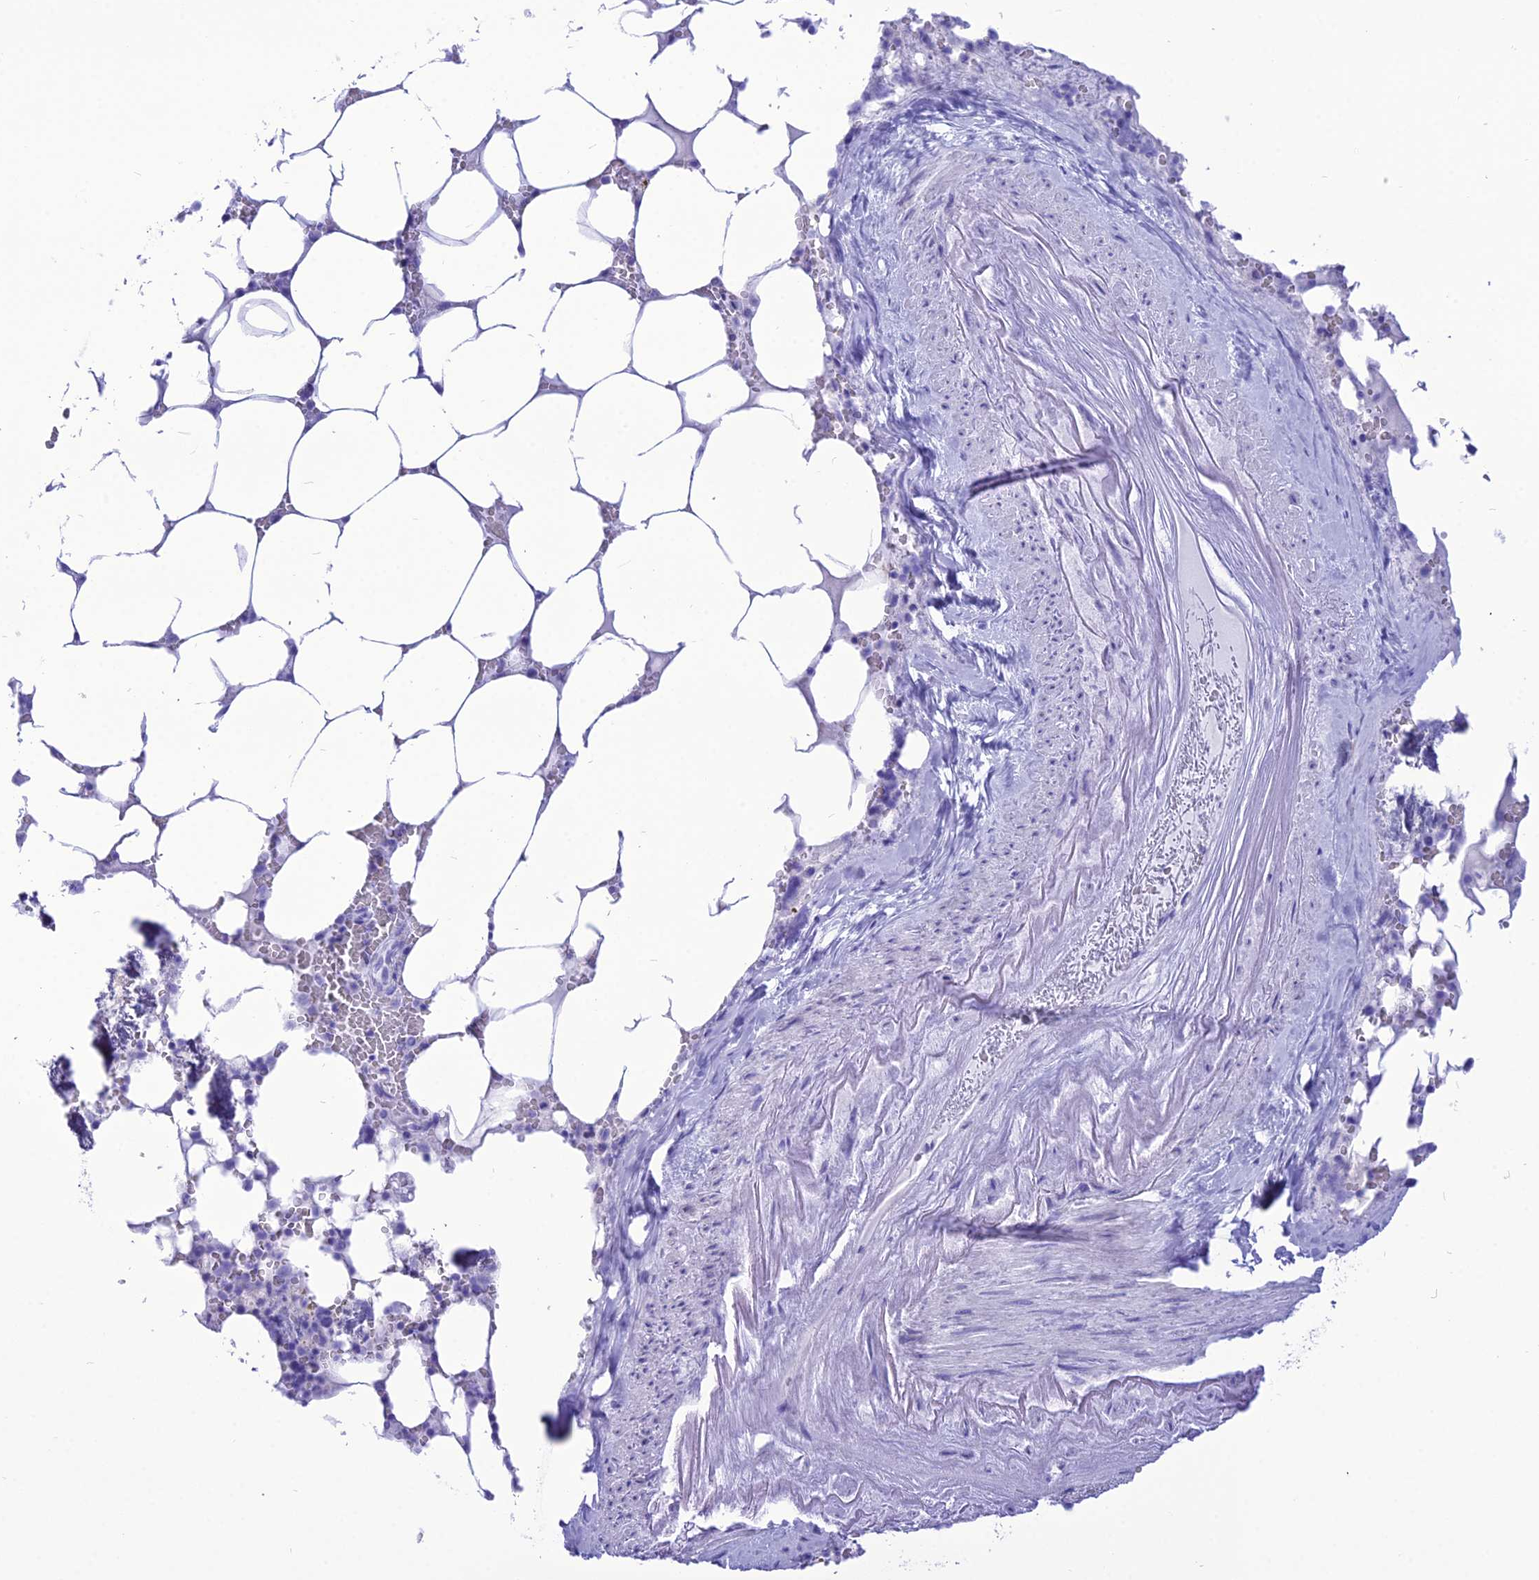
{"staining": {"intensity": "negative", "quantity": "none", "location": "none"}, "tissue": "bone marrow", "cell_type": "Hematopoietic cells", "image_type": "normal", "snomed": [{"axis": "morphology", "description": "Normal tissue, NOS"}, {"axis": "topography", "description": "Bone marrow"}], "caption": "The immunohistochemistry (IHC) micrograph has no significant expression in hematopoietic cells of bone marrow.", "gene": "PNMA5", "patient": {"sex": "male", "age": 64}}